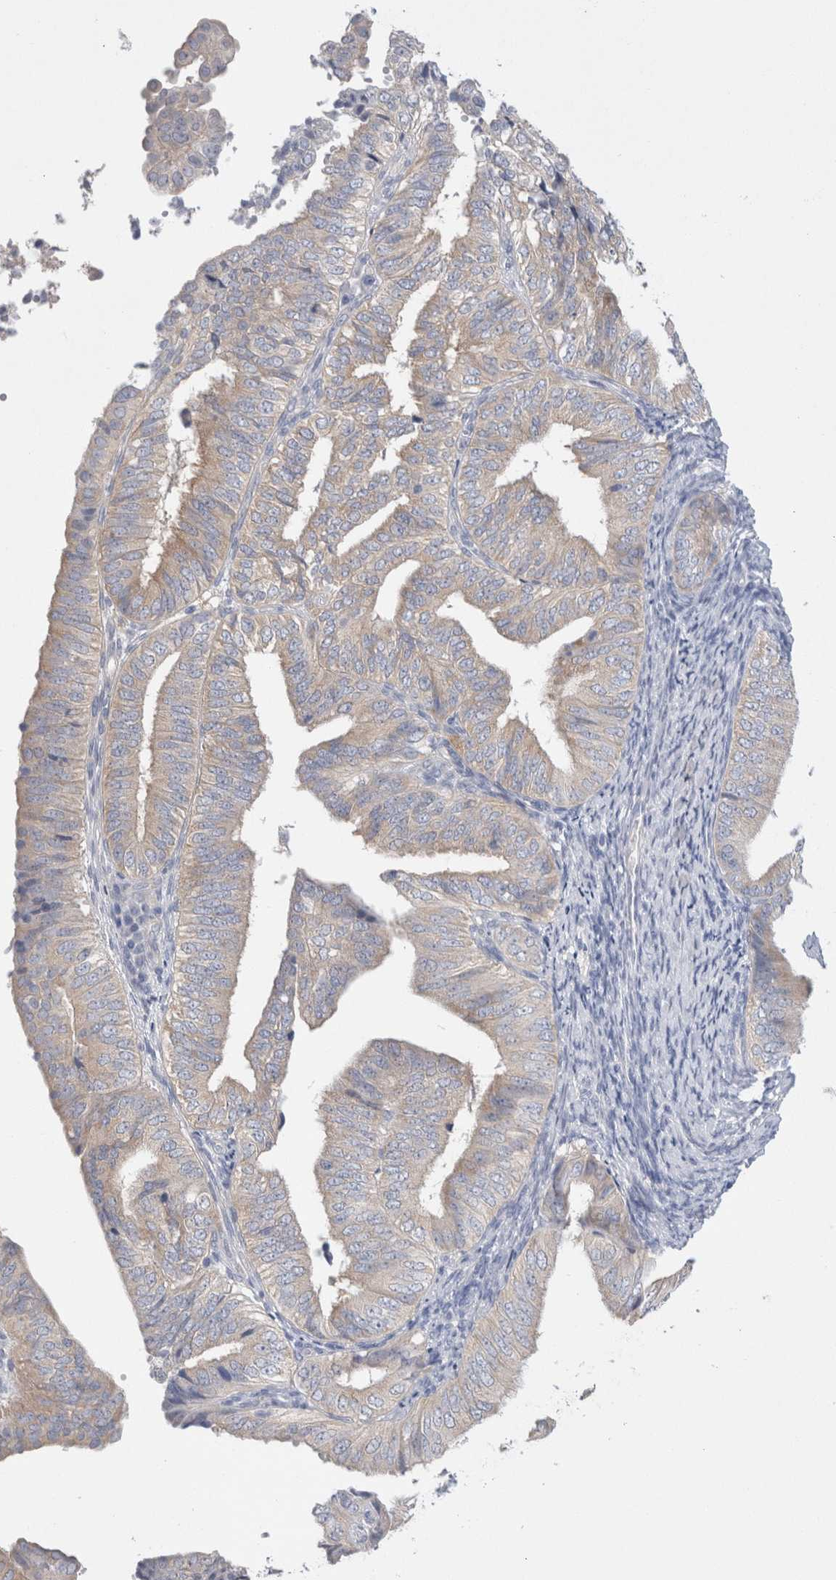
{"staining": {"intensity": "weak", "quantity": "<25%", "location": "cytoplasmic/membranous"}, "tissue": "endometrial cancer", "cell_type": "Tumor cells", "image_type": "cancer", "snomed": [{"axis": "morphology", "description": "Adenocarcinoma, NOS"}, {"axis": "topography", "description": "Endometrium"}], "caption": "IHC of human endometrial cancer demonstrates no staining in tumor cells.", "gene": "WIPF2", "patient": {"sex": "female", "age": 58}}